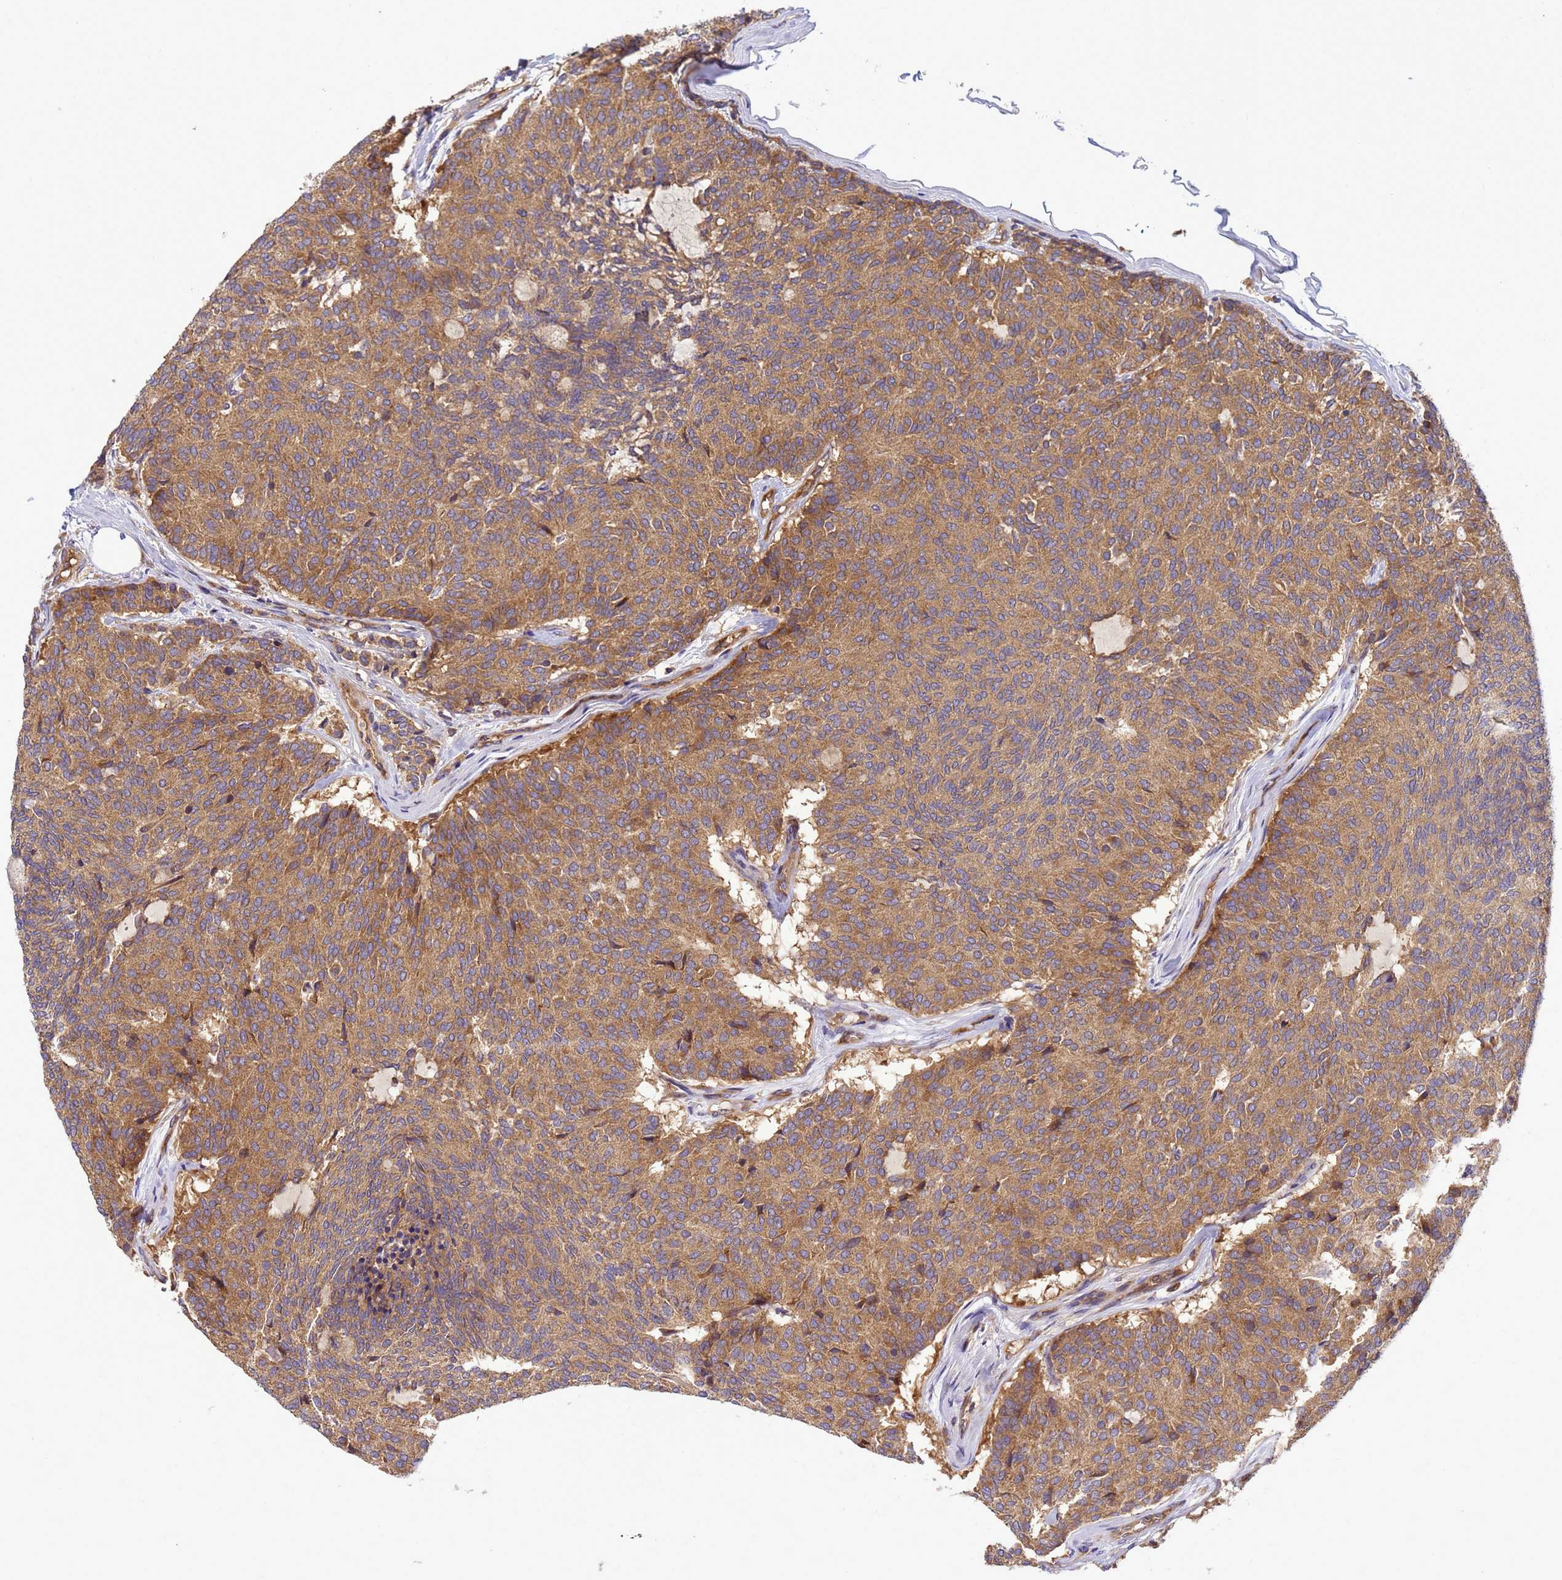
{"staining": {"intensity": "moderate", "quantity": ">75%", "location": "cytoplasmic/membranous"}, "tissue": "carcinoid", "cell_type": "Tumor cells", "image_type": "cancer", "snomed": [{"axis": "morphology", "description": "Carcinoid, malignant, NOS"}, {"axis": "topography", "description": "Pancreas"}], "caption": "Protein staining reveals moderate cytoplasmic/membranous expression in about >75% of tumor cells in carcinoid.", "gene": "BECN1", "patient": {"sex": "female", "age": 54}}